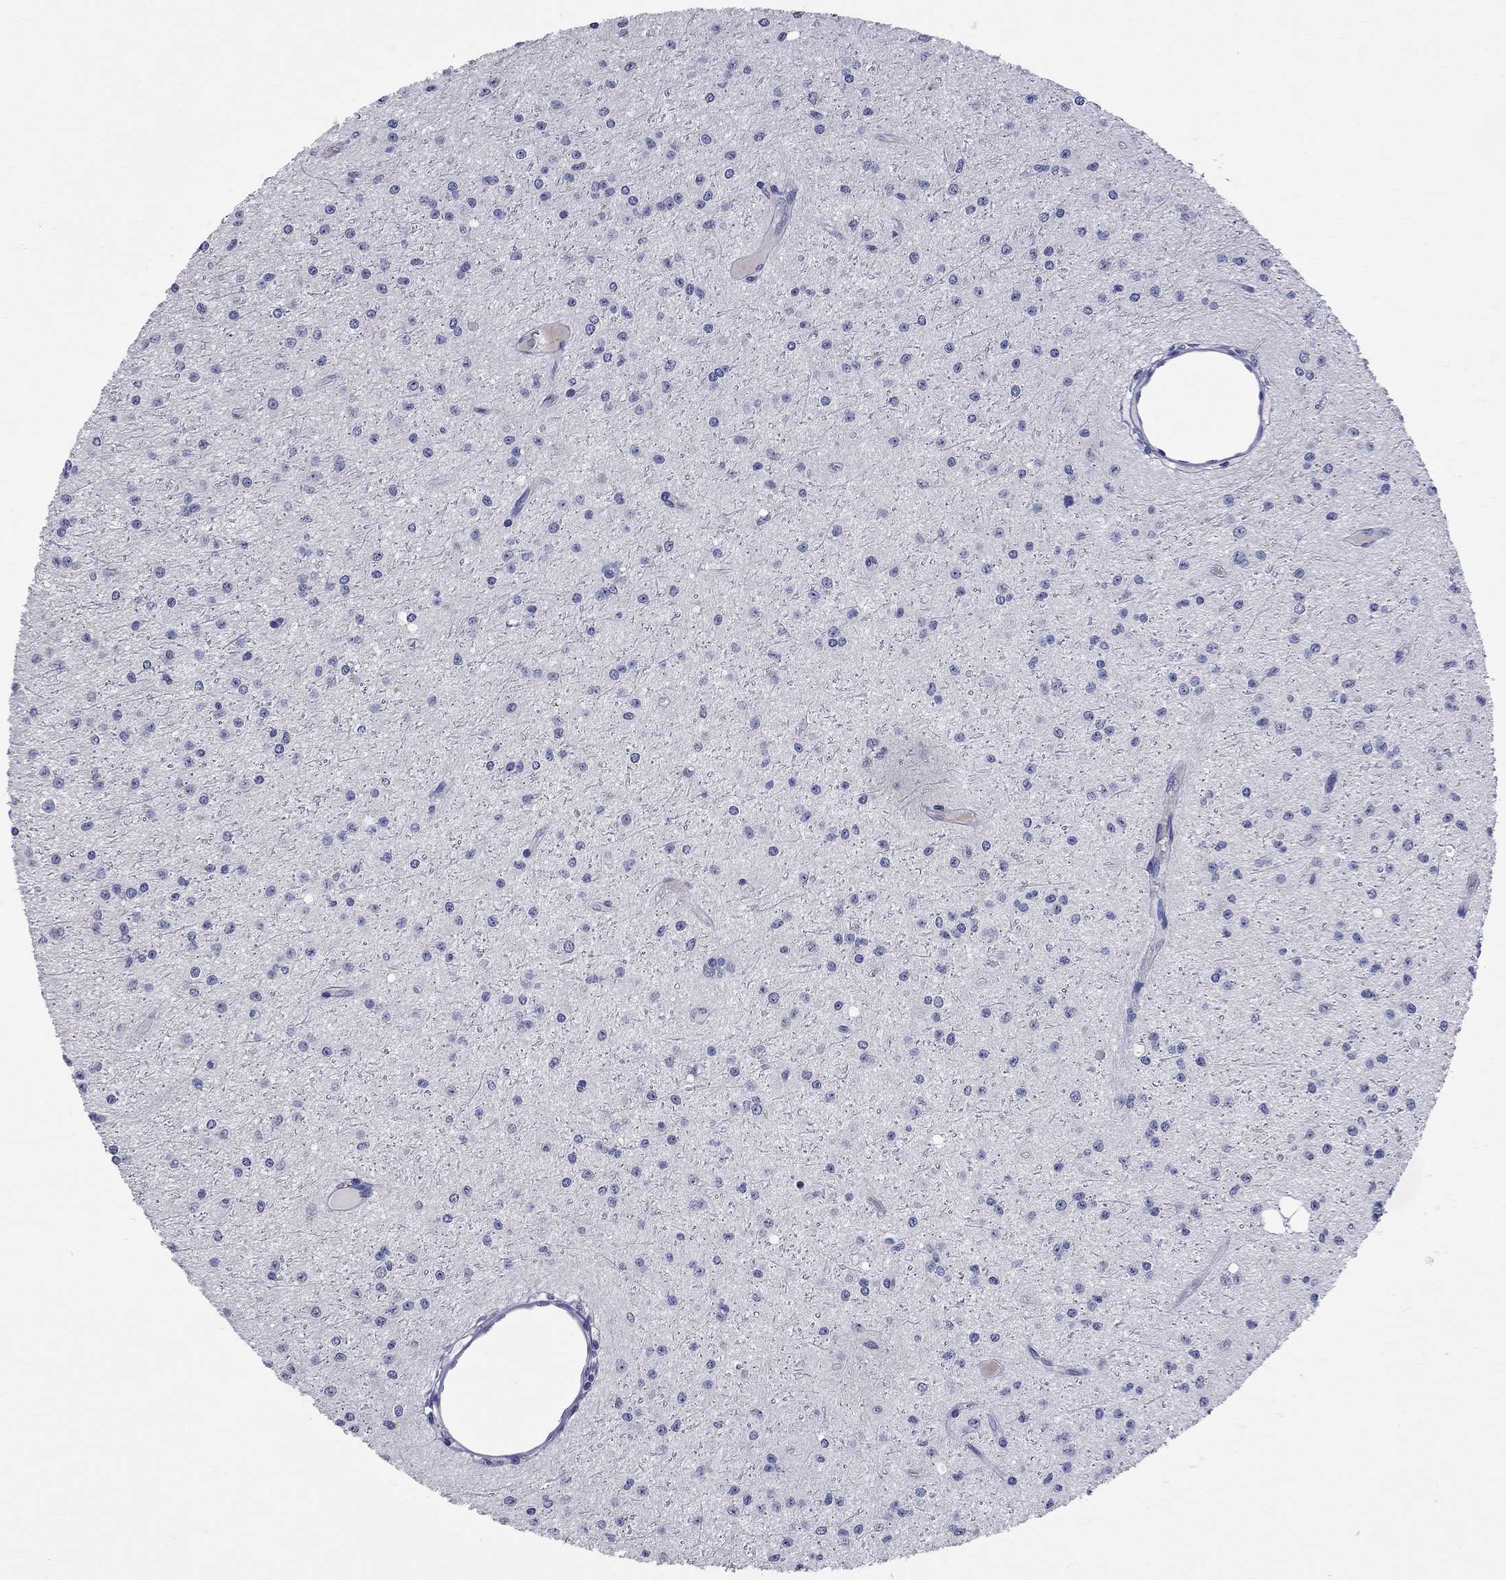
{"staining": {"intensity": "negative", "quantity": "none", "location": "none"}, "tissue": "glioma", "cell_type": "Tumor cells", "image_type": "cancer", "snomed": [{"axis": "morphology", "description": "Glioma, malignant, Low grade"}, {"axis": "topography", "description": "Brain"}], "caption": "Tumor cells show no significant staining in glioma.", "gene": "FAM221B", "patient": {"sex": "male", "age": 27}}